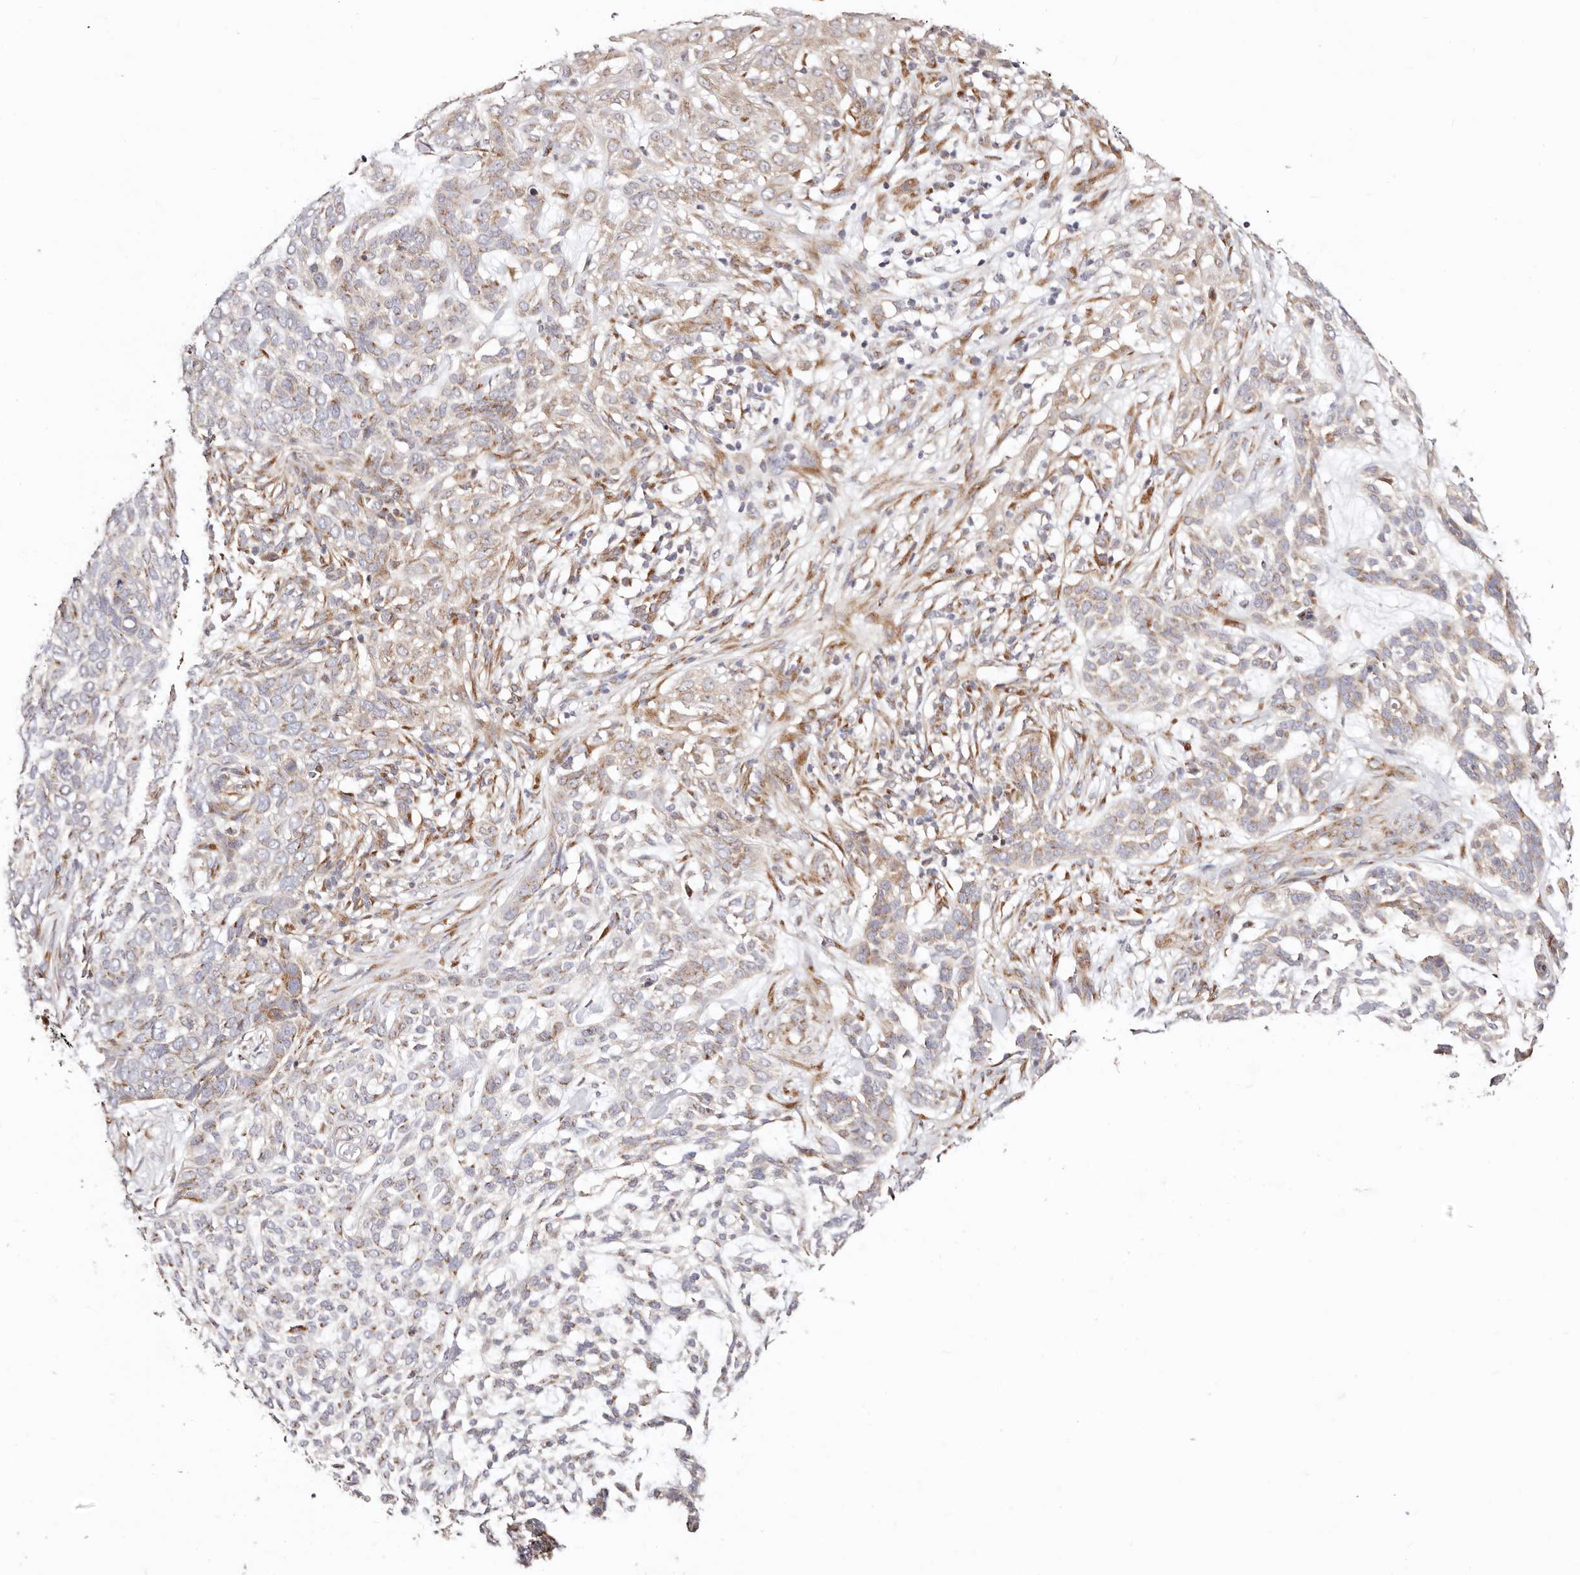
{"staining": {"intensity": "weak", "quantity": "25%-75%", "location": "cytoplasmic/membranous"}, "tissue": "skin cancer", "cell_type": "Tumor cells", "image_type": "cancer", "snomed": [{"axis": "morphology", "description": "Basal cell carcinoma"}, {"axis": "topography", "description": "Skin"}], "caption": "A brown stain highlights weak cytoplasmic/membranous positivity of a protein in basal cell carcinoma (skin) tumor cells. The protein of interest is shown in brown color, while the nuclei are stained blue.", "gene": "MAPK6", "patient": {"sex": "female", "age": 64}}